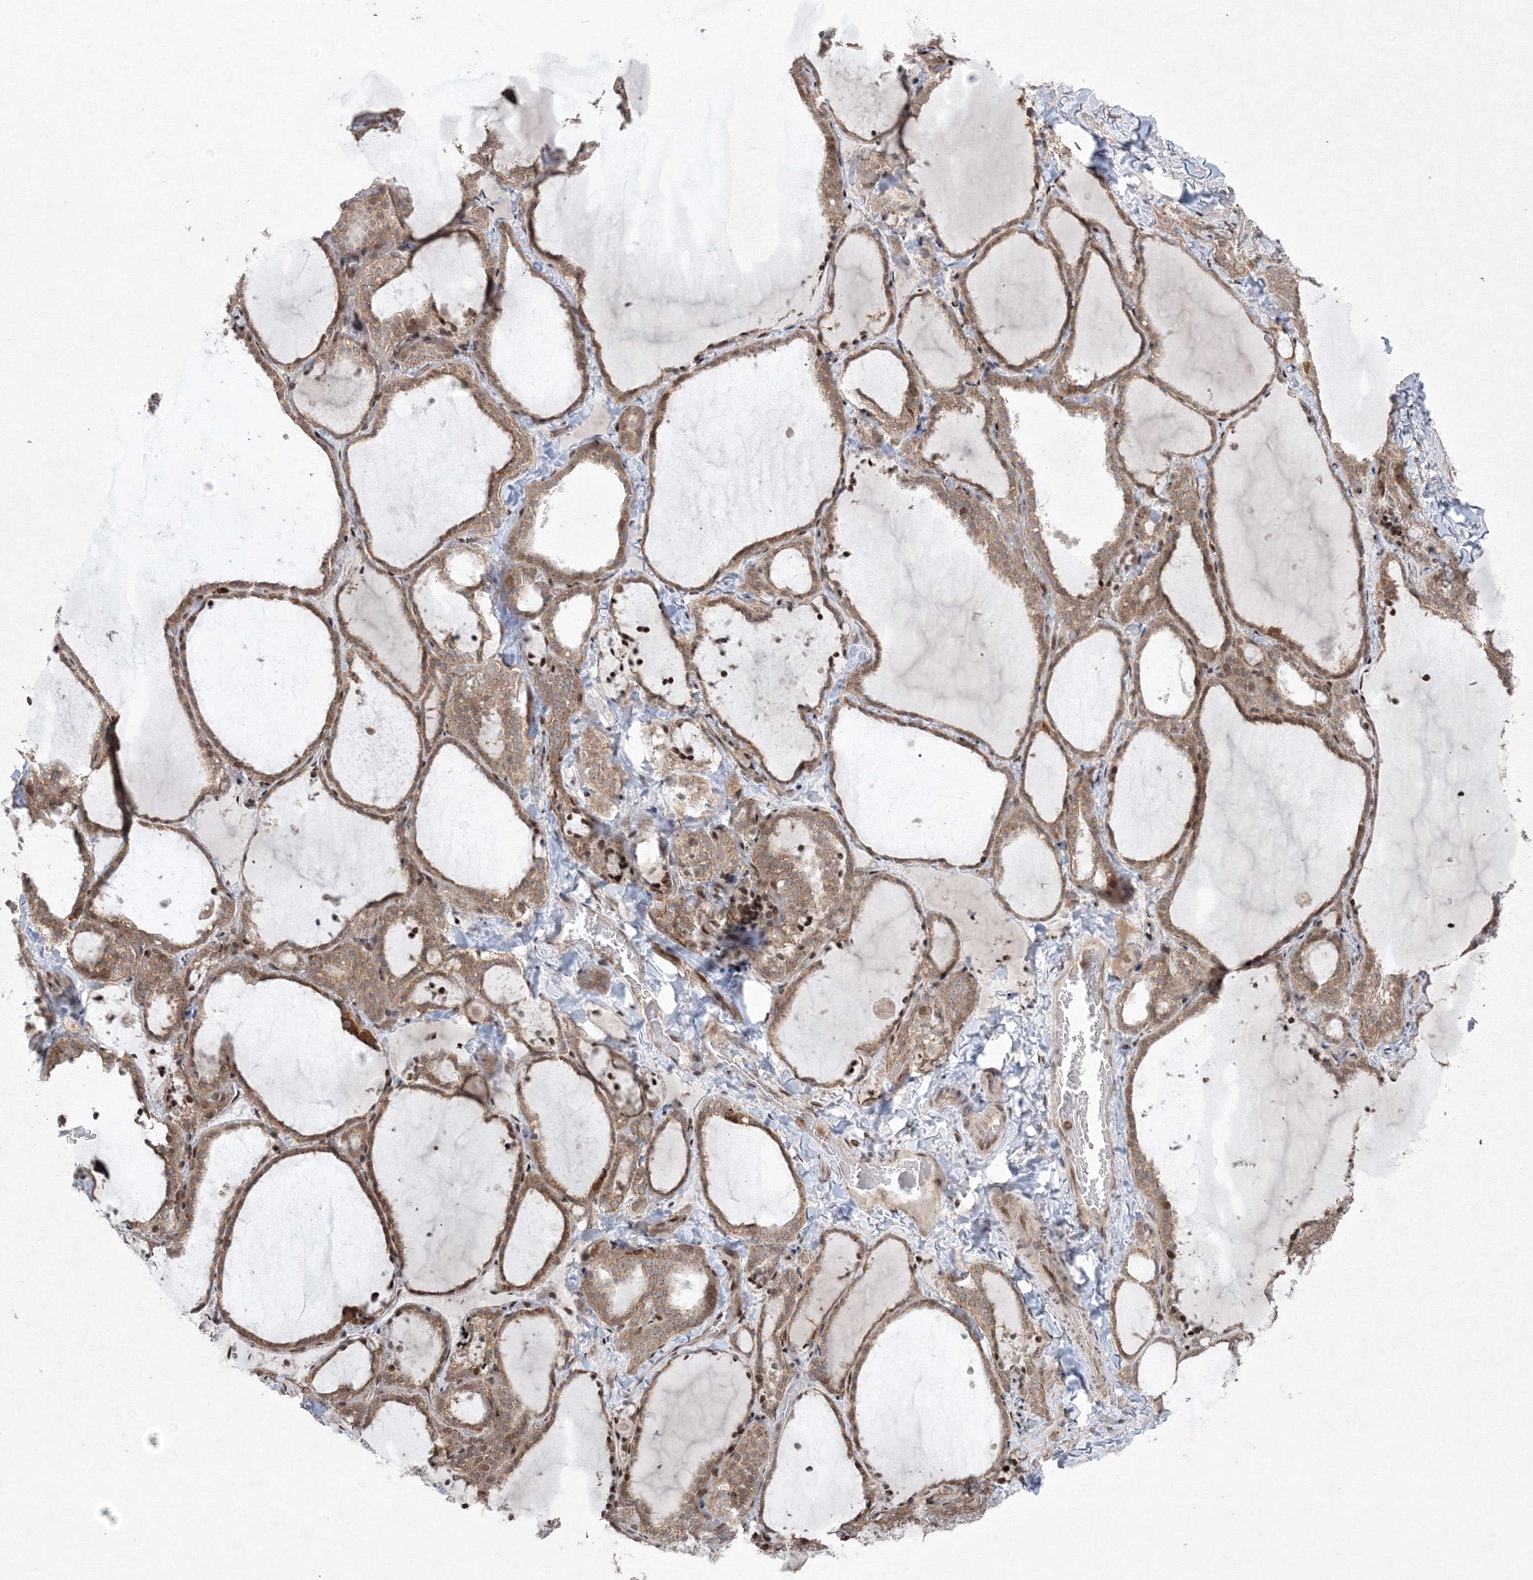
{"staining": {"intensity": "moderate", "quantity": ">75%", "location": "cytoplasmic/membranous,nuclear"}, "tissue": "thyroid gland", "cell_type": "Glandular cells", "image_type": "normal", "snomed": [{"axis": "morphology", "description": "Normal tissue, NOS"}, {"axis": "topography", "description": "Thyroid gland"}], "caption": "Approximately >75% of glandular cells in unremarkable human thyroid gland reveal moderate cytoplasmic/membranous,nuclear protein positivity as visualized by brown immunohistochemical staining.", "gene": "MKRN2", "patient": {"sex": "female", "age": 22}}